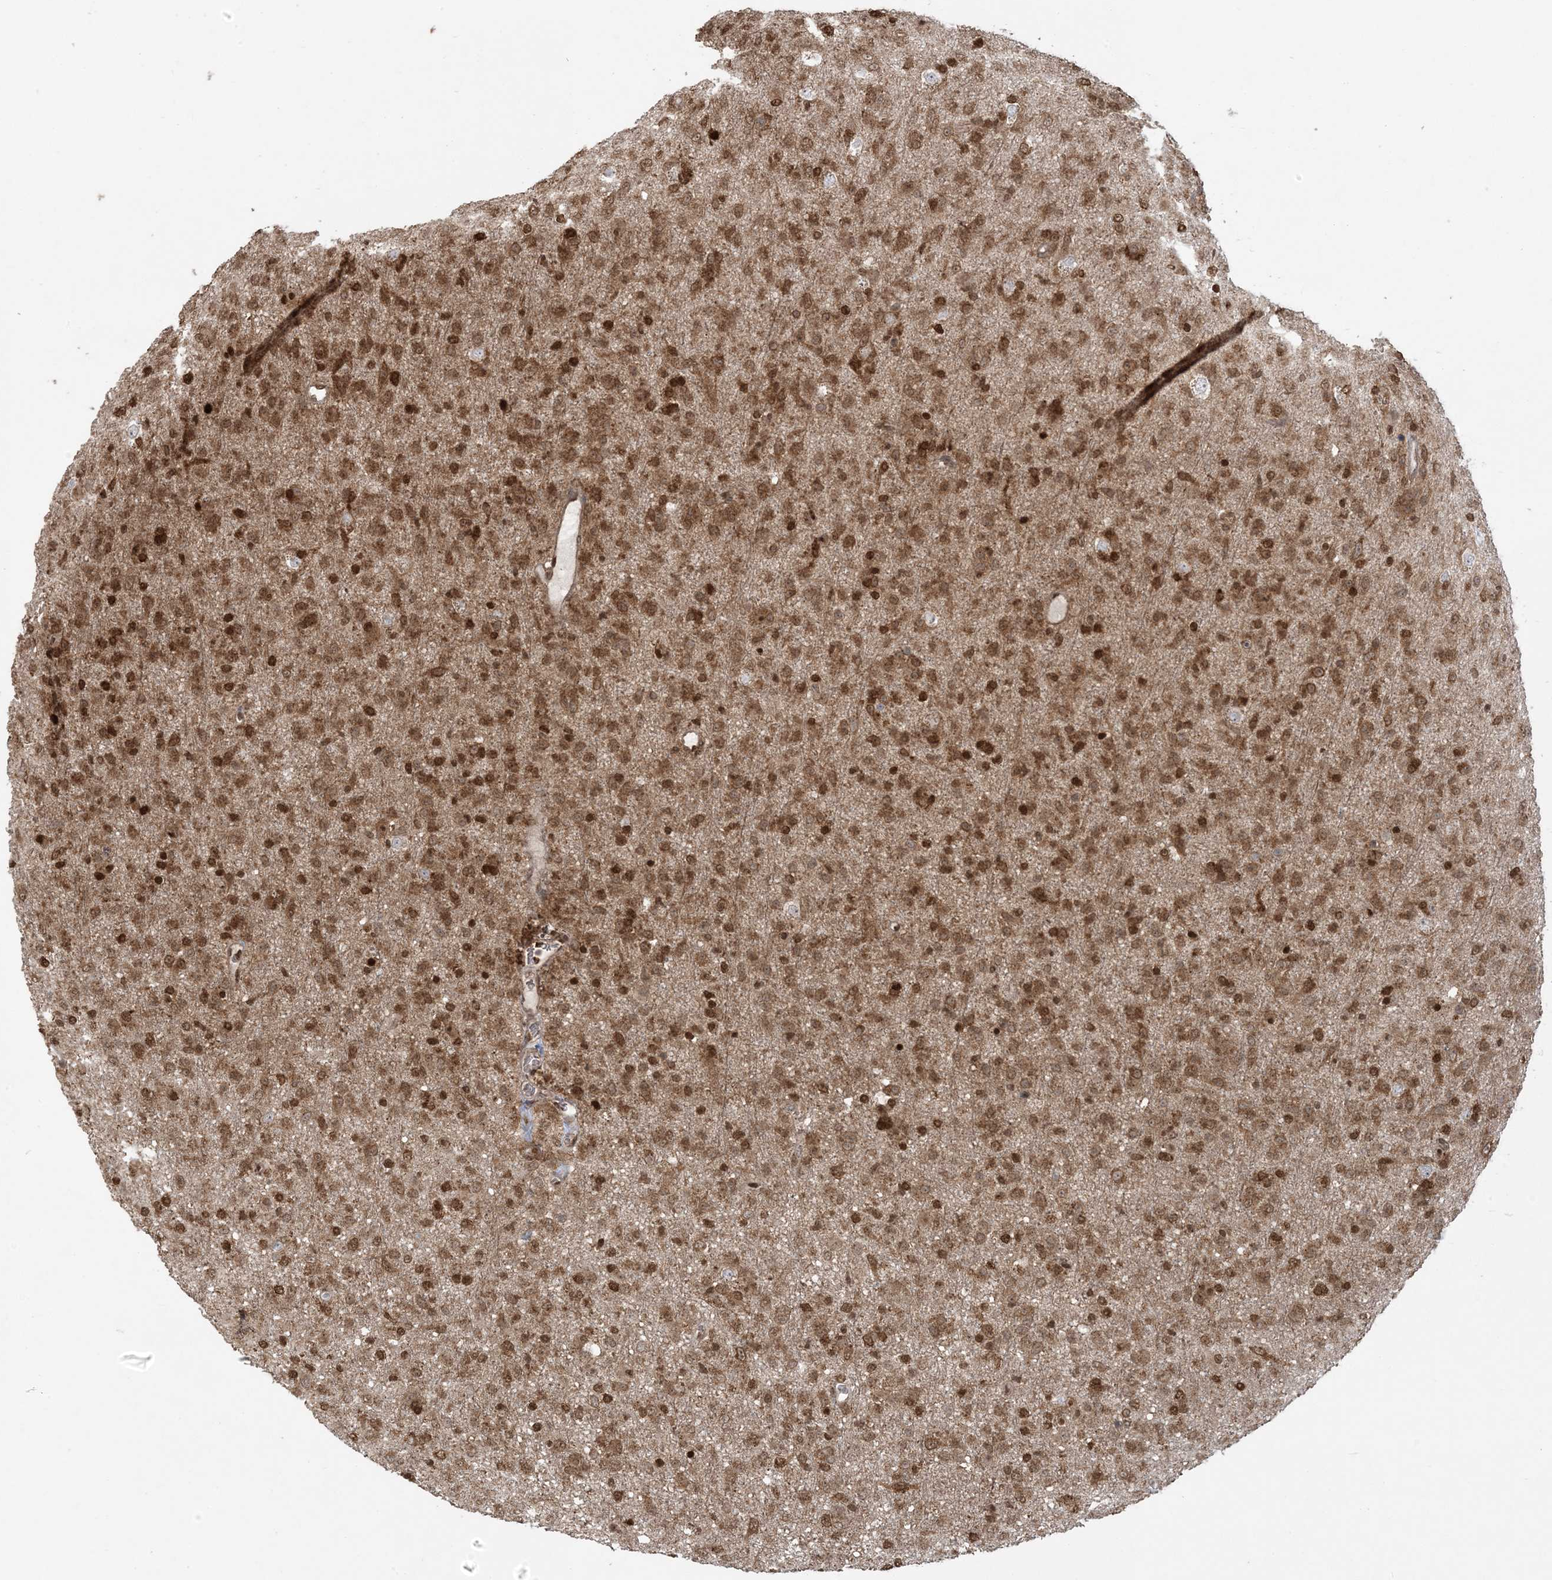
{"staining": {"intensity": "moderate", "quantity": ">75%", "location": "cytoplasmic/membranous,nuclear"}, "tissue": "glioma", "cell_type": "Tumor cells", "image_type": "cancer", "snomed": [{"axis": "morphology", "description": "Glioma, malignant, Low grade"}, {"axis": "topography", "description": "Brain"}], "caption": "This is an image of IHC staining of glioma, which shows moderate staining in the cytoplasmic/membranous and nuclear of tumor cells.", "gene": "ABCF3", "patient": {"sex": "male", "age": 65}}